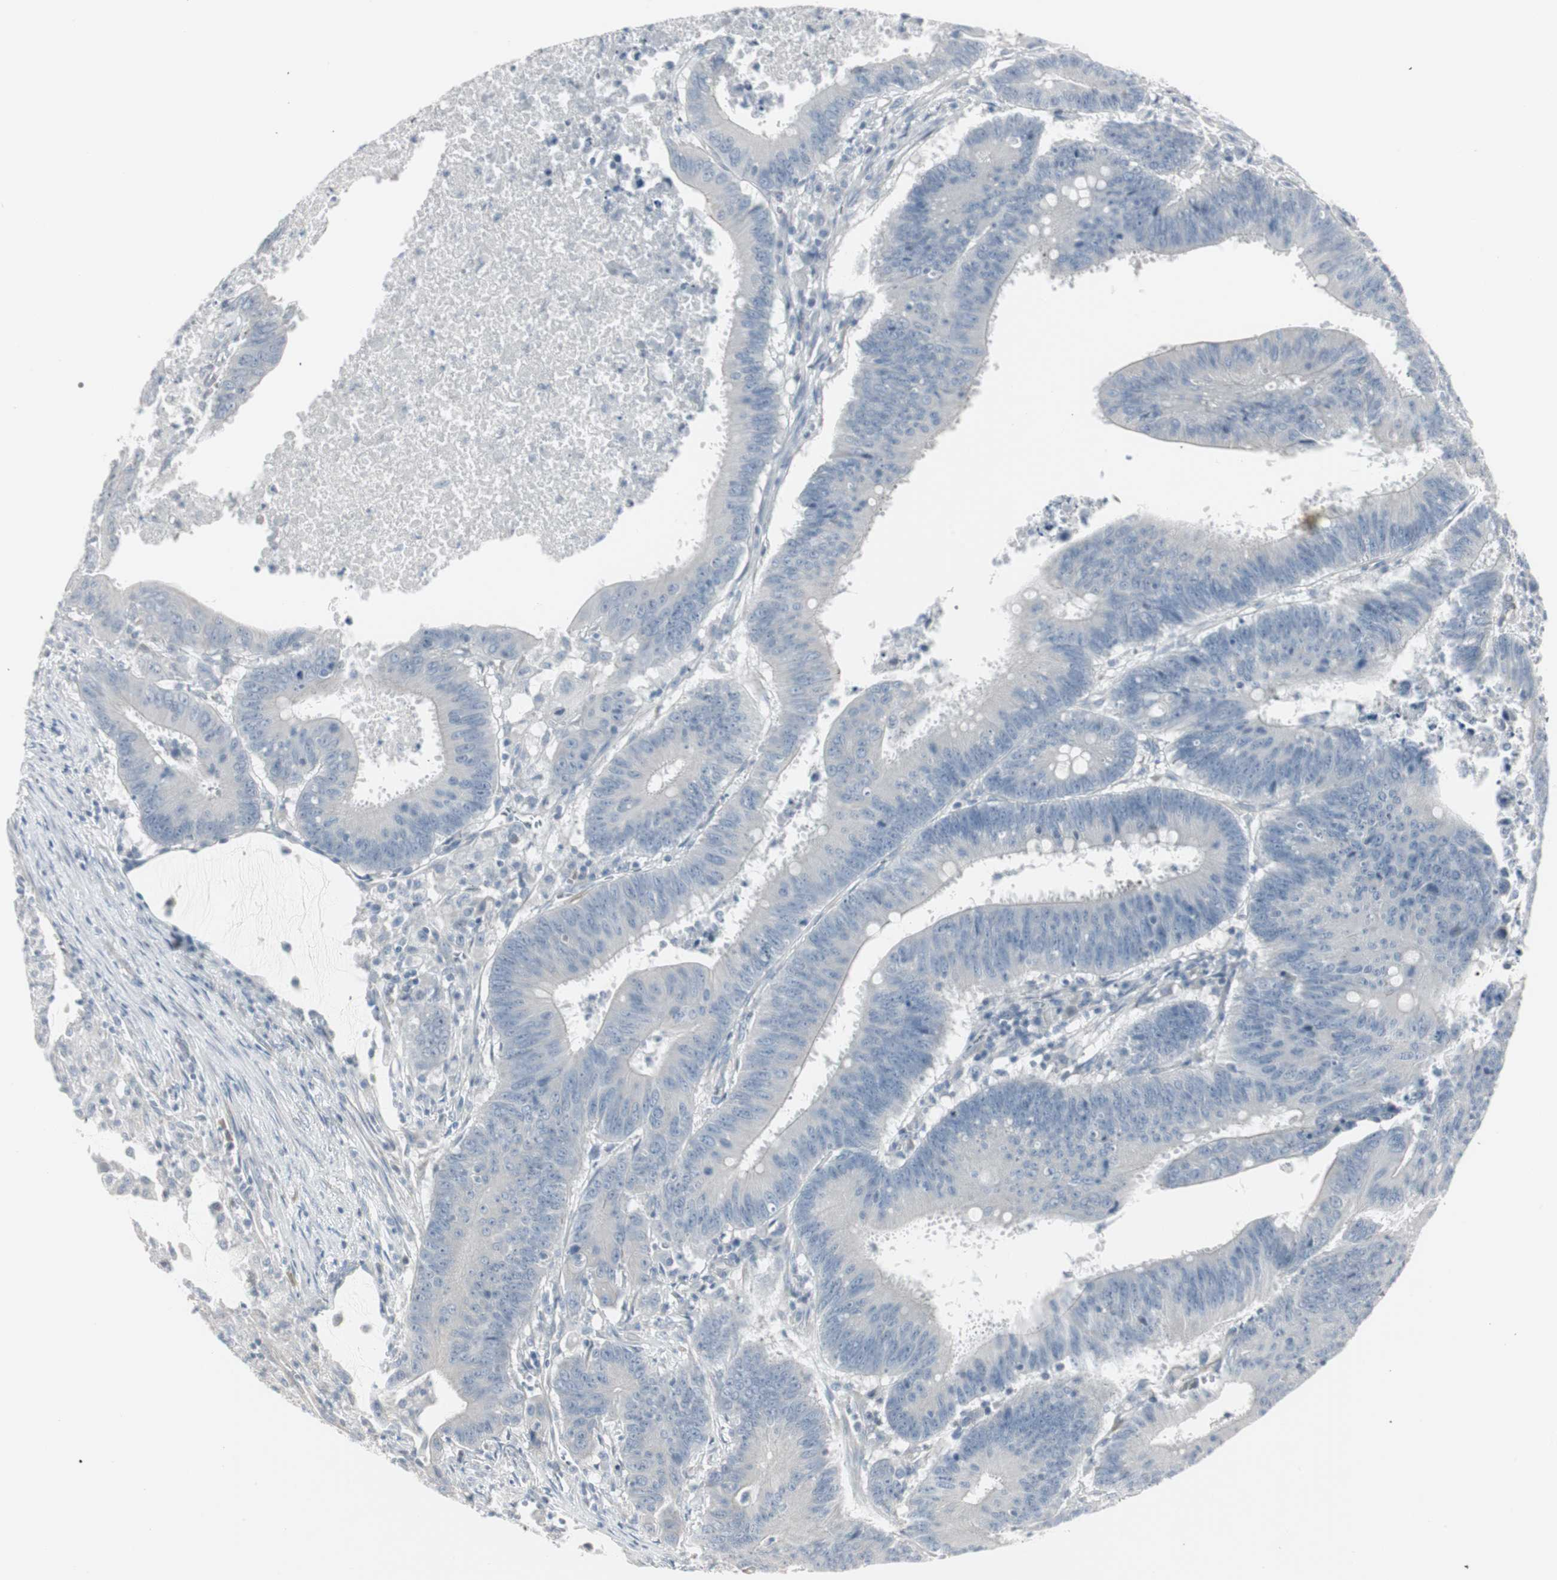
{"staining": {"intensity": "negative", "quantity": "none", "location": "none"}, "tissue": "colorectal cancer", "cell_type": "Tumor cells", "image_type": "cancer", "snomed": [{"axis": "morphology", "description": "Adenocarcinoma, NOS"}, {"axis": "topography", "description": "Colon"}], "caption": "The micrograph displays no staining of tumor cells in adenocarcinoma (colorectal). The staining is performed using DAB brown chromogen with nuclei counter-stained in using hematoxylin.", "gene": "DMPK", "patient": {"sex": "male", "age": 45}}